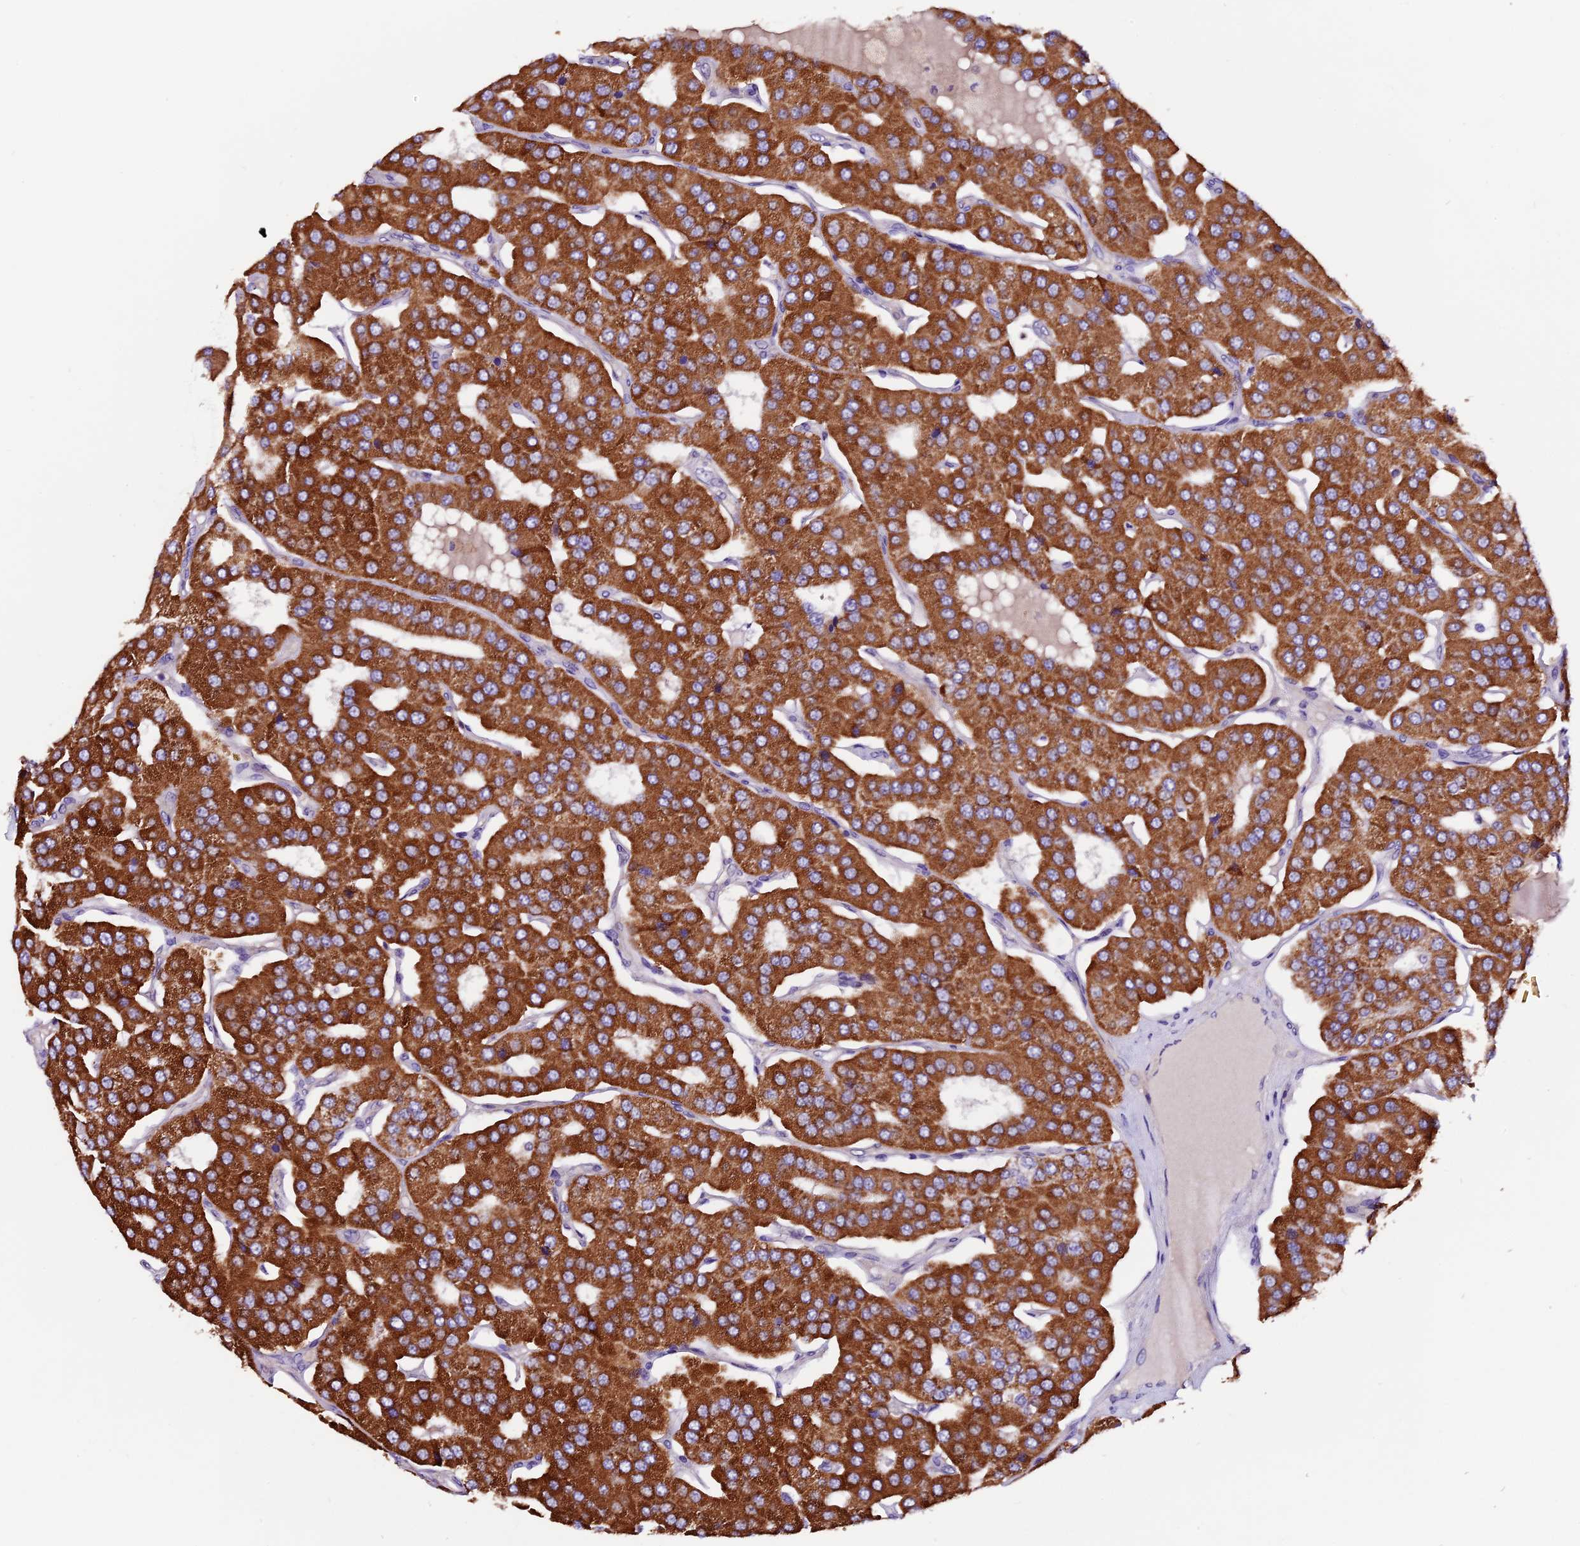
{"staining": {"intensity": "moderate", "quantity": ">75%", "location": "cytoplasmic/membranous"}, "tissue": "parathyroid gland", "cell_type": "Glandular cells", "image_type": "normal", "snomed": [{"axis": "morphology", "description": "Normal tissue, NOS"}, {"axis": "morphology", "description": "Adenoma, NOS"}, {"axis": "topography", "description": "Parathyroid gland"}], "caption": "A micrograph of parathyroid gland stained for a protein reveals moderate cytoplasmic/membranous brown staining in glandular cells. (Brightfield microscopy of DAB IHC at high magnification).", "gene": "DDX28", "patient": {"sex": "female", "age": 86}}